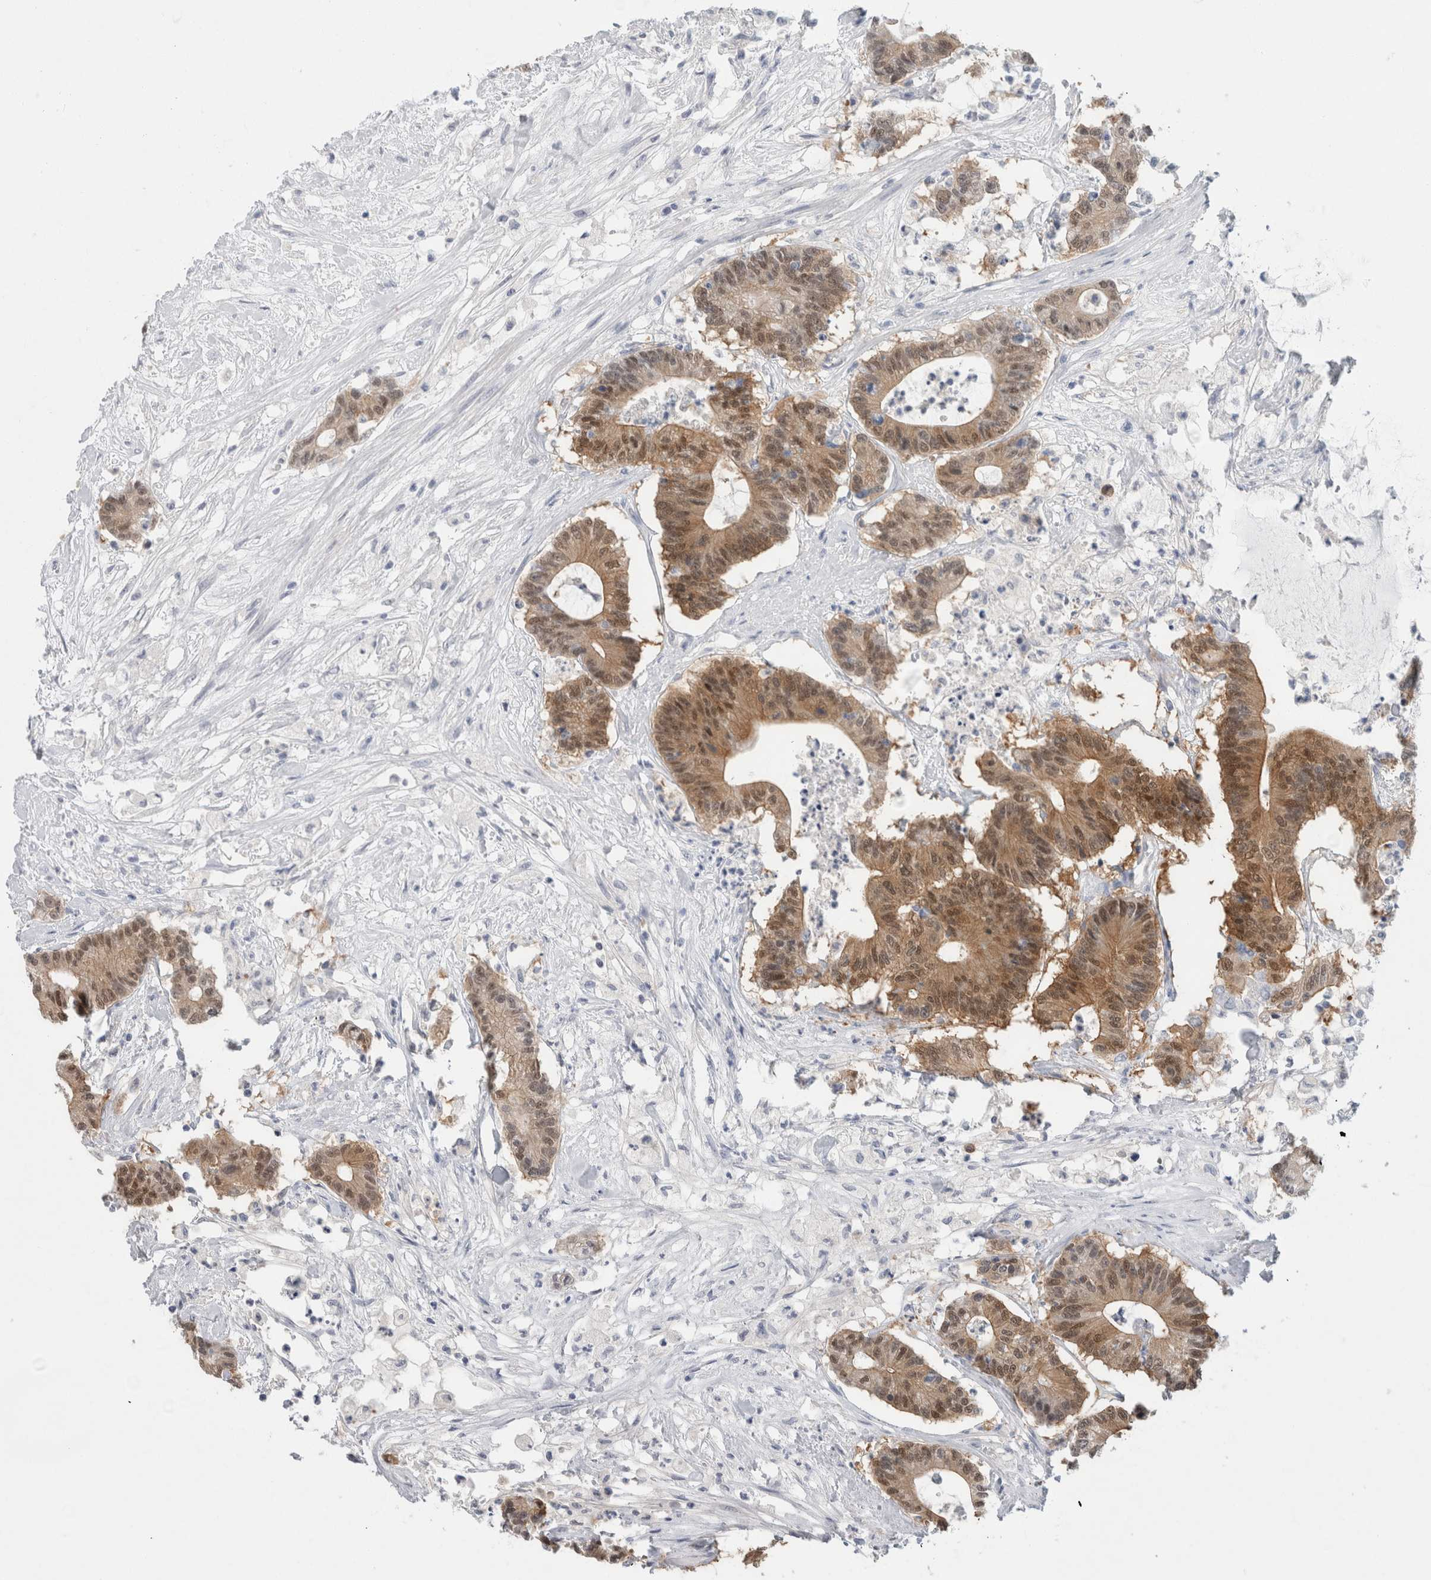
{"staining": {"intensity": "moderate", "quantity": ">75%", "location": "cytoplasmic/membranous,nuclear"}, "tissue": "colorectal cancer", "cell_type": "Tumor cells", "image_type": "cancer", "snomed": [{"axis": "morphology", "description": "Adenocarcinoma, NOS"}, {"axis": "topography", "description": "Colon"}], "caption": "Colorectal adenocarcinoma stained for a protein displays moderate cytoplasmic/membranous and nuclear positivity in tumor cells. (brown staining indicates protein expression, while blue staining denotes nuclei).", "gene": "CASP6", "patient": {"sex": "female", "age": 84}}